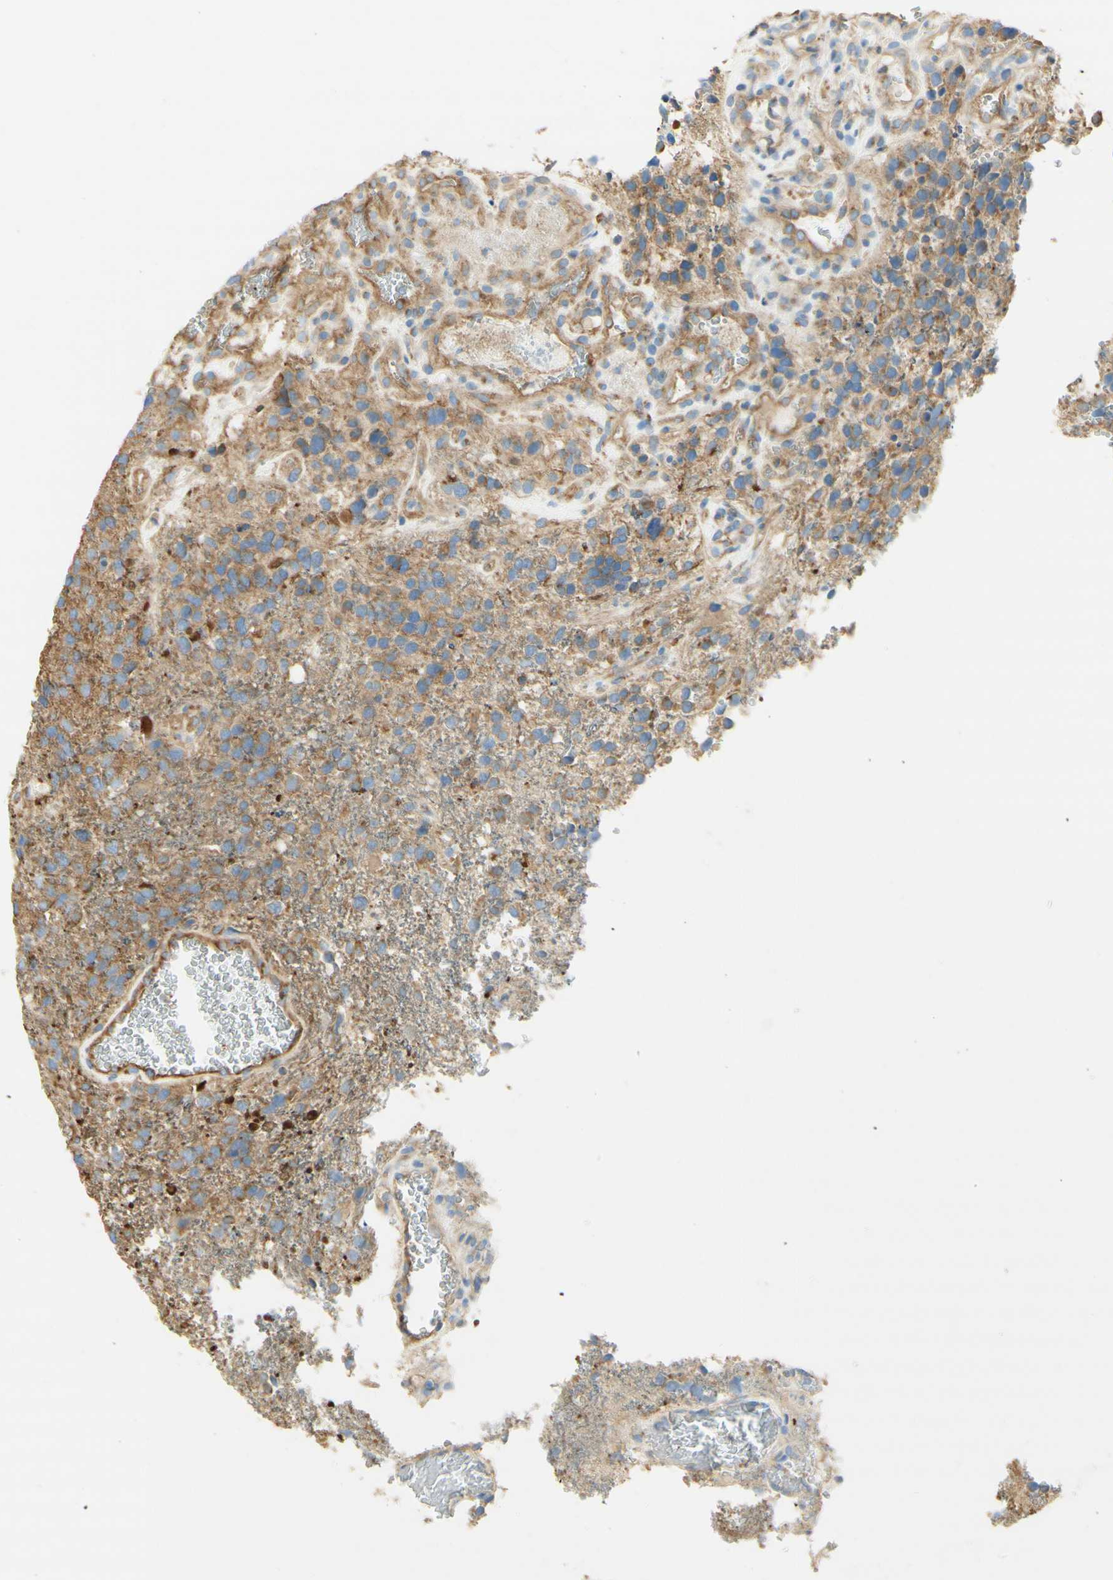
{"staining": {"intensity": "weak", "quantity": "<25%", "location": "cytoplasmic/membranous"}, "tissue": "glioma", "cell_type": "Tumor cells", "image_type": "cancer", "snomed": [{"axis": "morphology", "description": "Glioma, malignant, High grade"}, {"axis": "topography", "description": "Brain"}], "caption": "Malignant glioma (high-grade) stained for a protein using immunohistochemistry demonstrates no staining tumor cells.", "gene": "CLTC", "patient": {"sex": "female", "age": 58}}